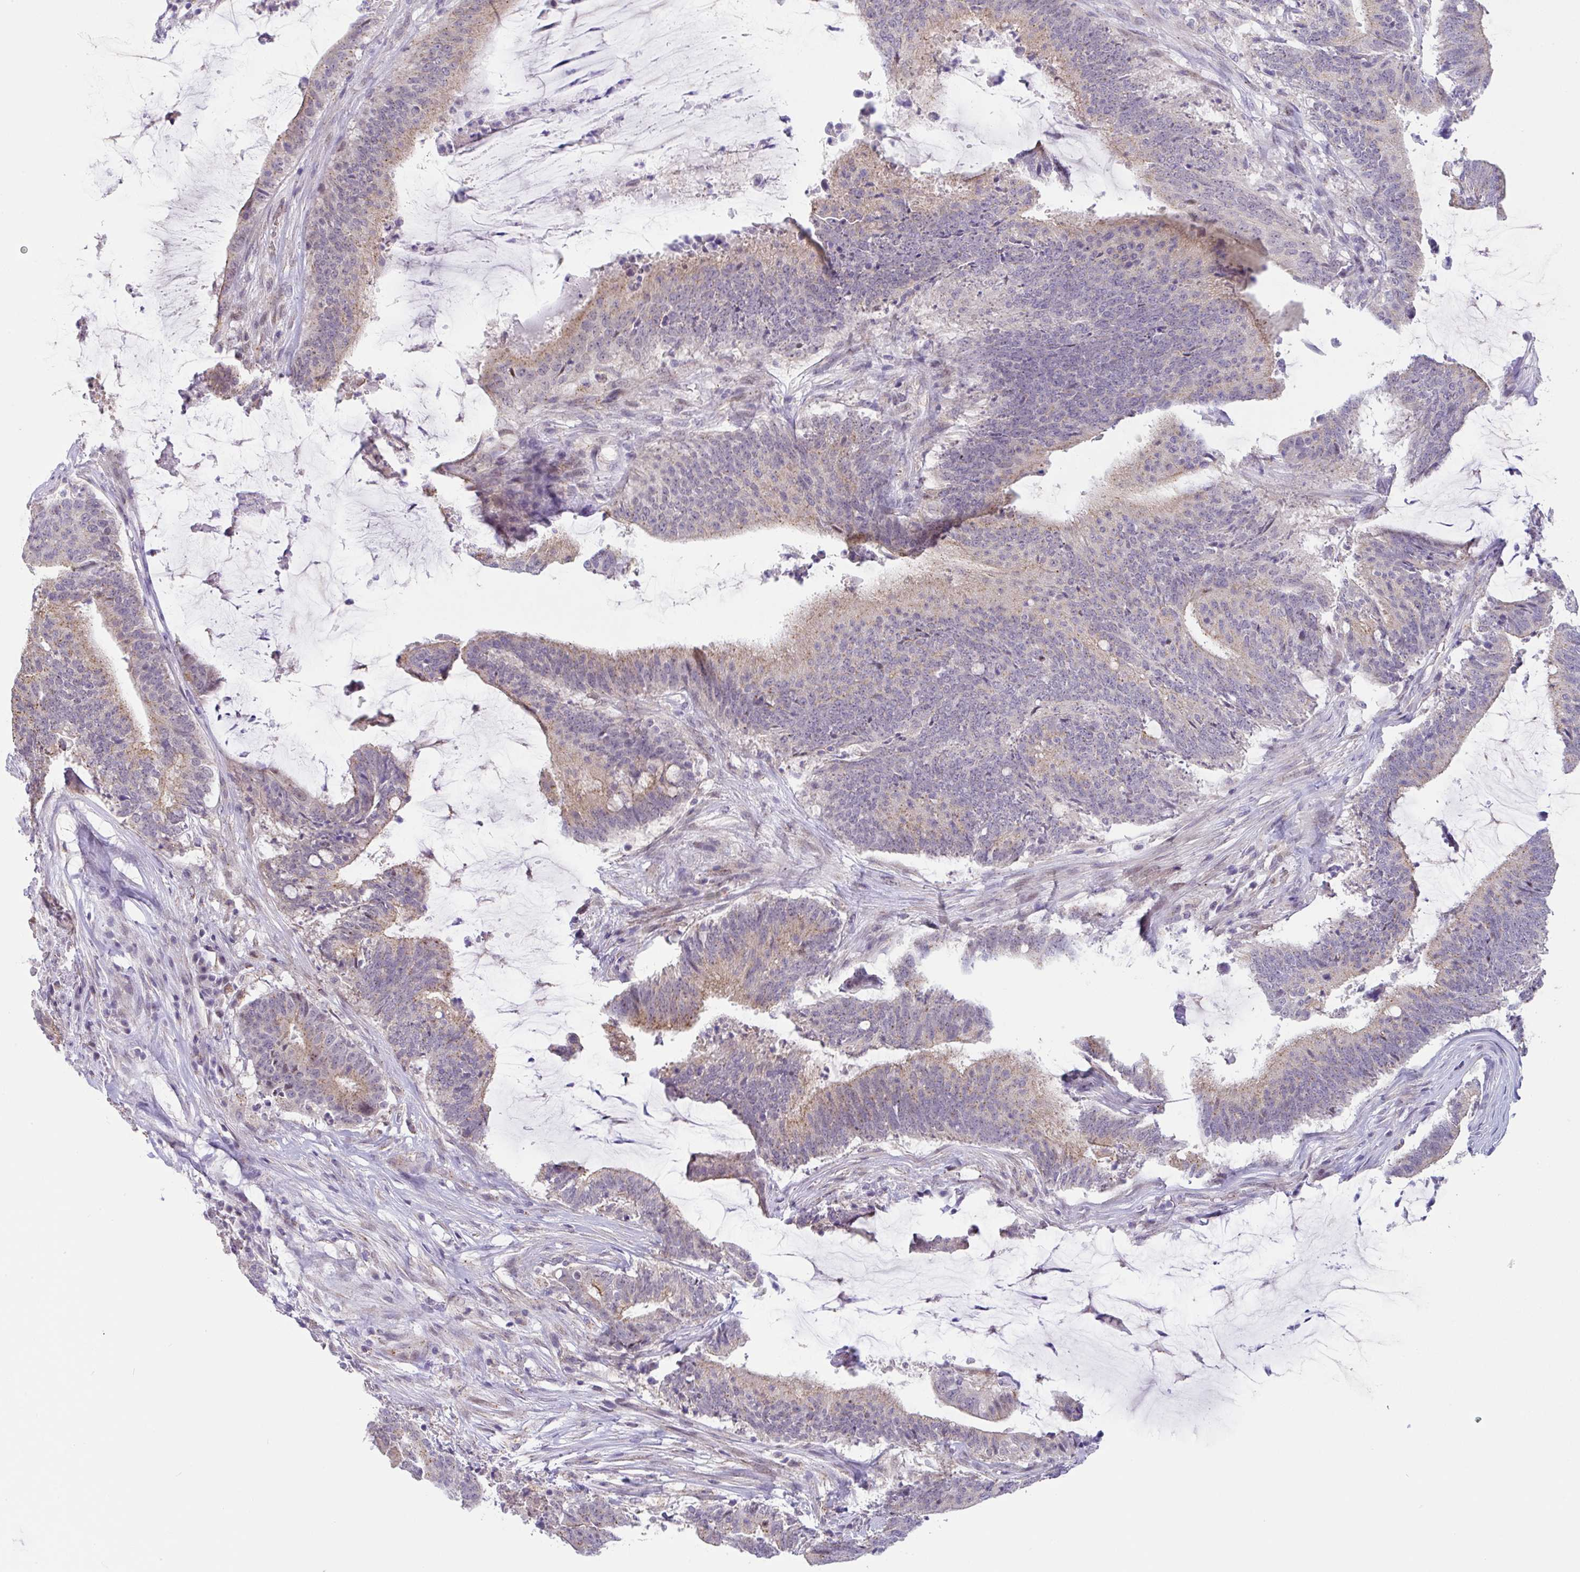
{"staining": {"intensity": "weak", "quantity": "<25%", "location": "cytoplasmic/membranous"}, "tissue": "colorectal cancer", "cell_type": "Tumor cells", "image_type": "cancer", "snomed": [{"axis": "morphology", "description": "Adenocarcinoma, NOS"}, {"axis": "topography", "description": "Colon"}], "caption": "DAB (3,3'-diaminobenzidine) immunohistochemical staining of human colorectal cancer reveals no significant positivity in tumor cells.", "gene": "CGNL1", "patient": {"sex": "female", "age": 43}}